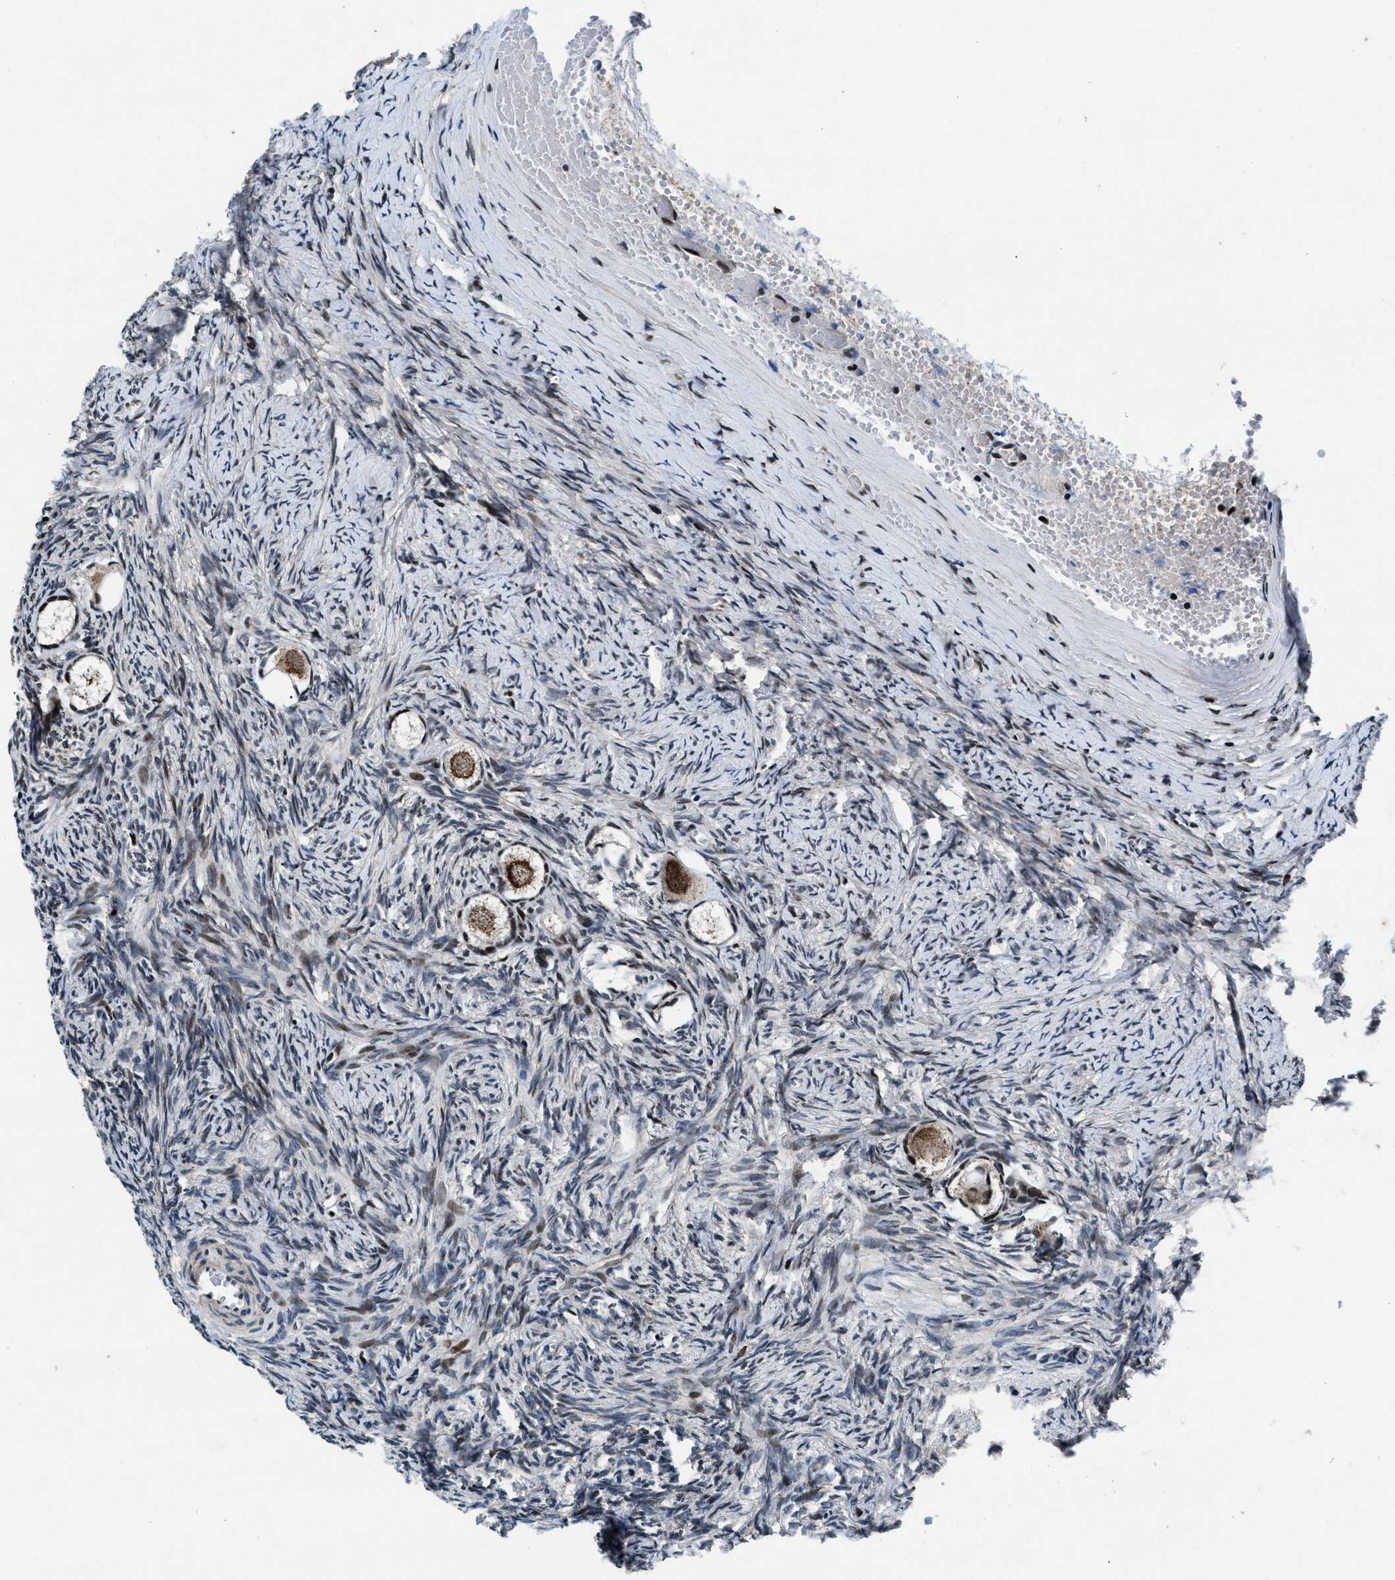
{"staining": {"intensity": "moderate", "quantity": ">75%", "location": "cytoplasmic/membranous,nuclear"}, "tissue": "ovary", "cell_type": "Follicle cells", "image_type": "normal", "snomed": [{"axis": "morphology", "description": "Normal tissue, NOS"}, {"axis": "topography", "description": "Ovary"}], "caption": "This is a micrograph of IHC staining of benign ovary, which shows moderate positivity in the cytoplasmic/membranous,nuclear of follicle cells.", "gene": "PRRC2B", "patient": {"sex": "female", "age": 27}}